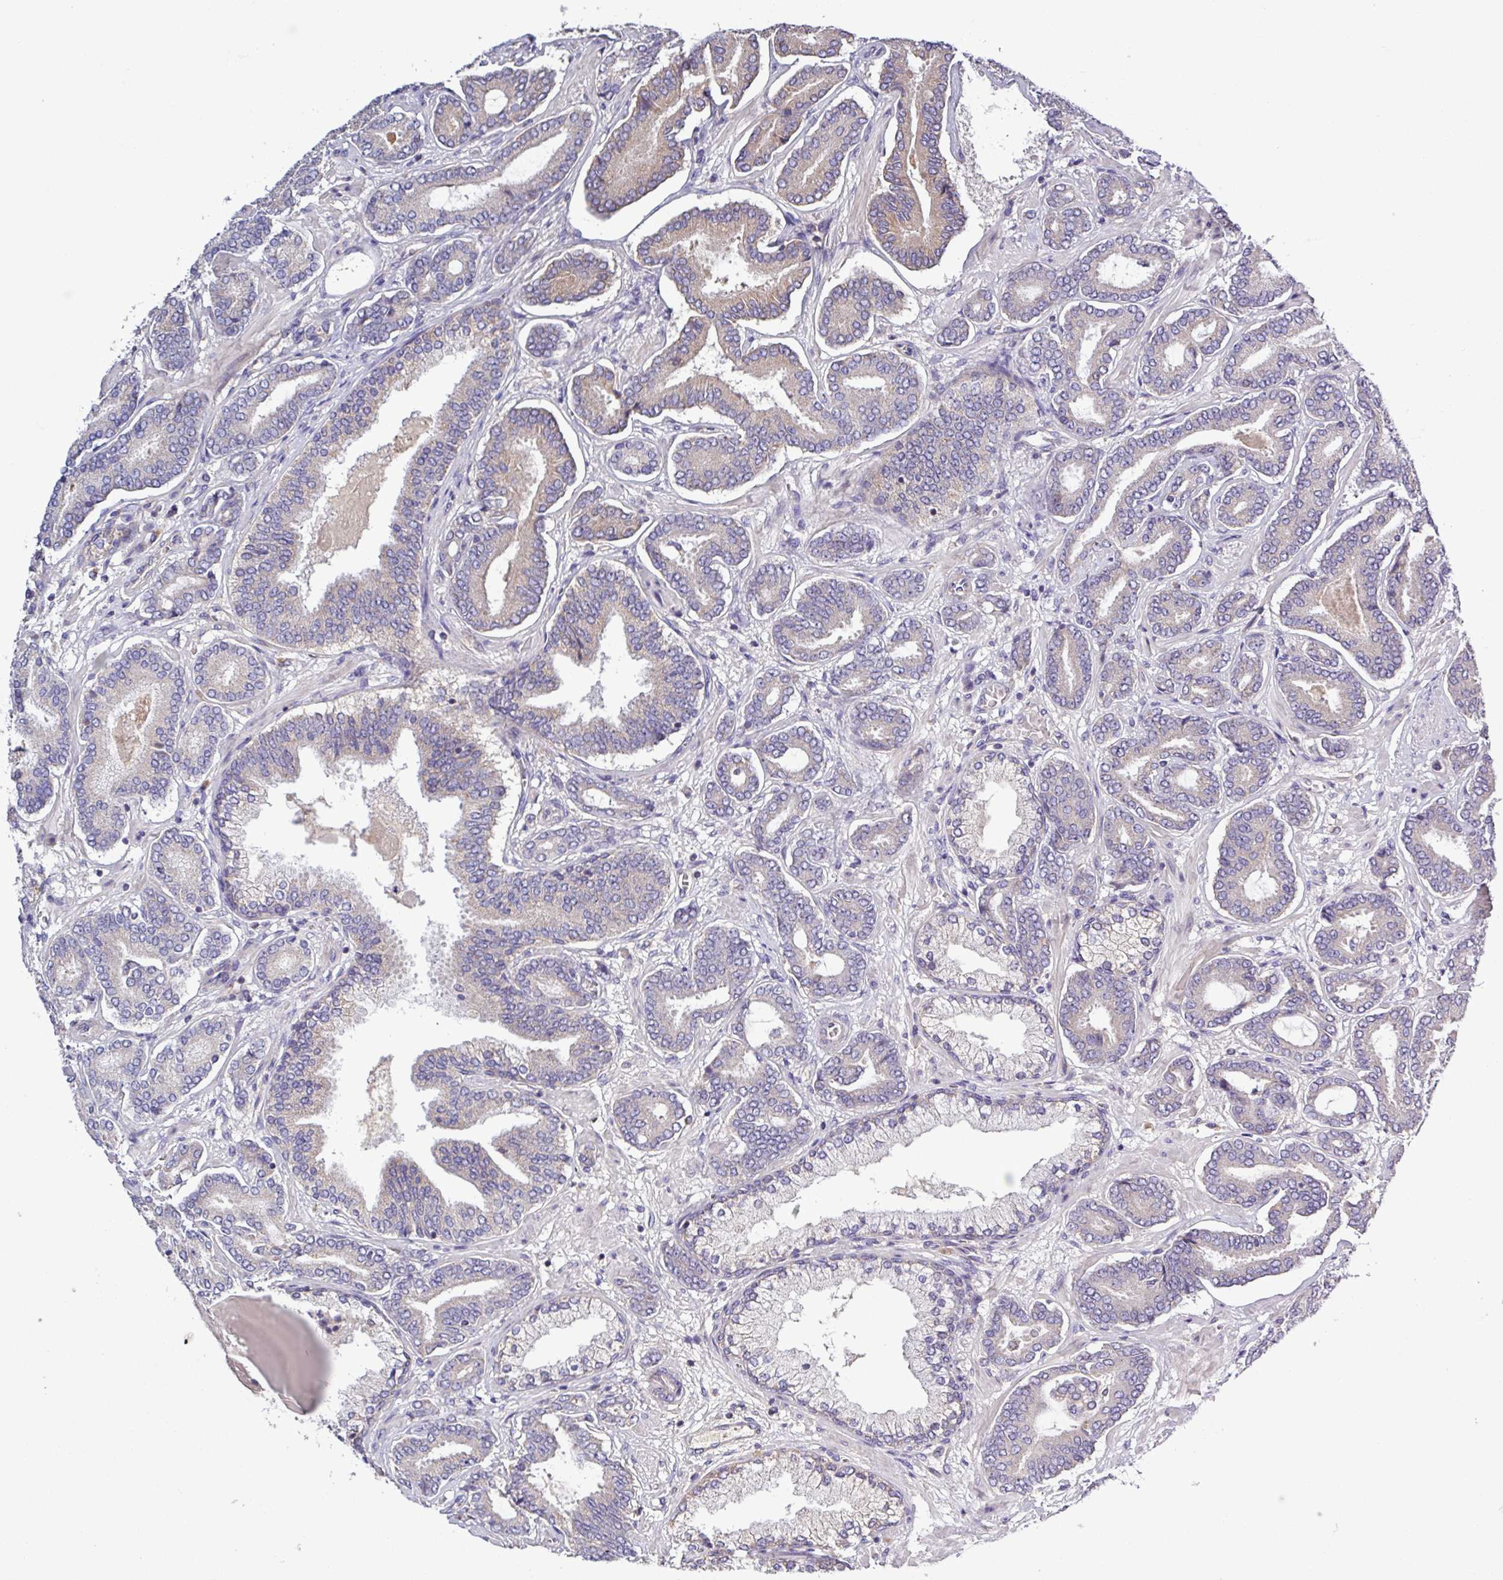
{"staining": {"intensity": "weak", "quantity": "<25%", "location": "cytoplasmic/membranous"}, "tissue": "prostate cancer", "cell_type": "Tumor cells", "image_type": "cancer", "snomed": [{"axis": "morphology", "description": "Adenocarcinoma, Low grade"}, {"axis": "topography", "description": "Prostate and seminal vesicle, NOS"}], "caption": "A micrograph of human prostate cancer is negative for staining in tumor cells.", "gene": "SFTPB", "patient": {"sex": "male", "age": 61}}